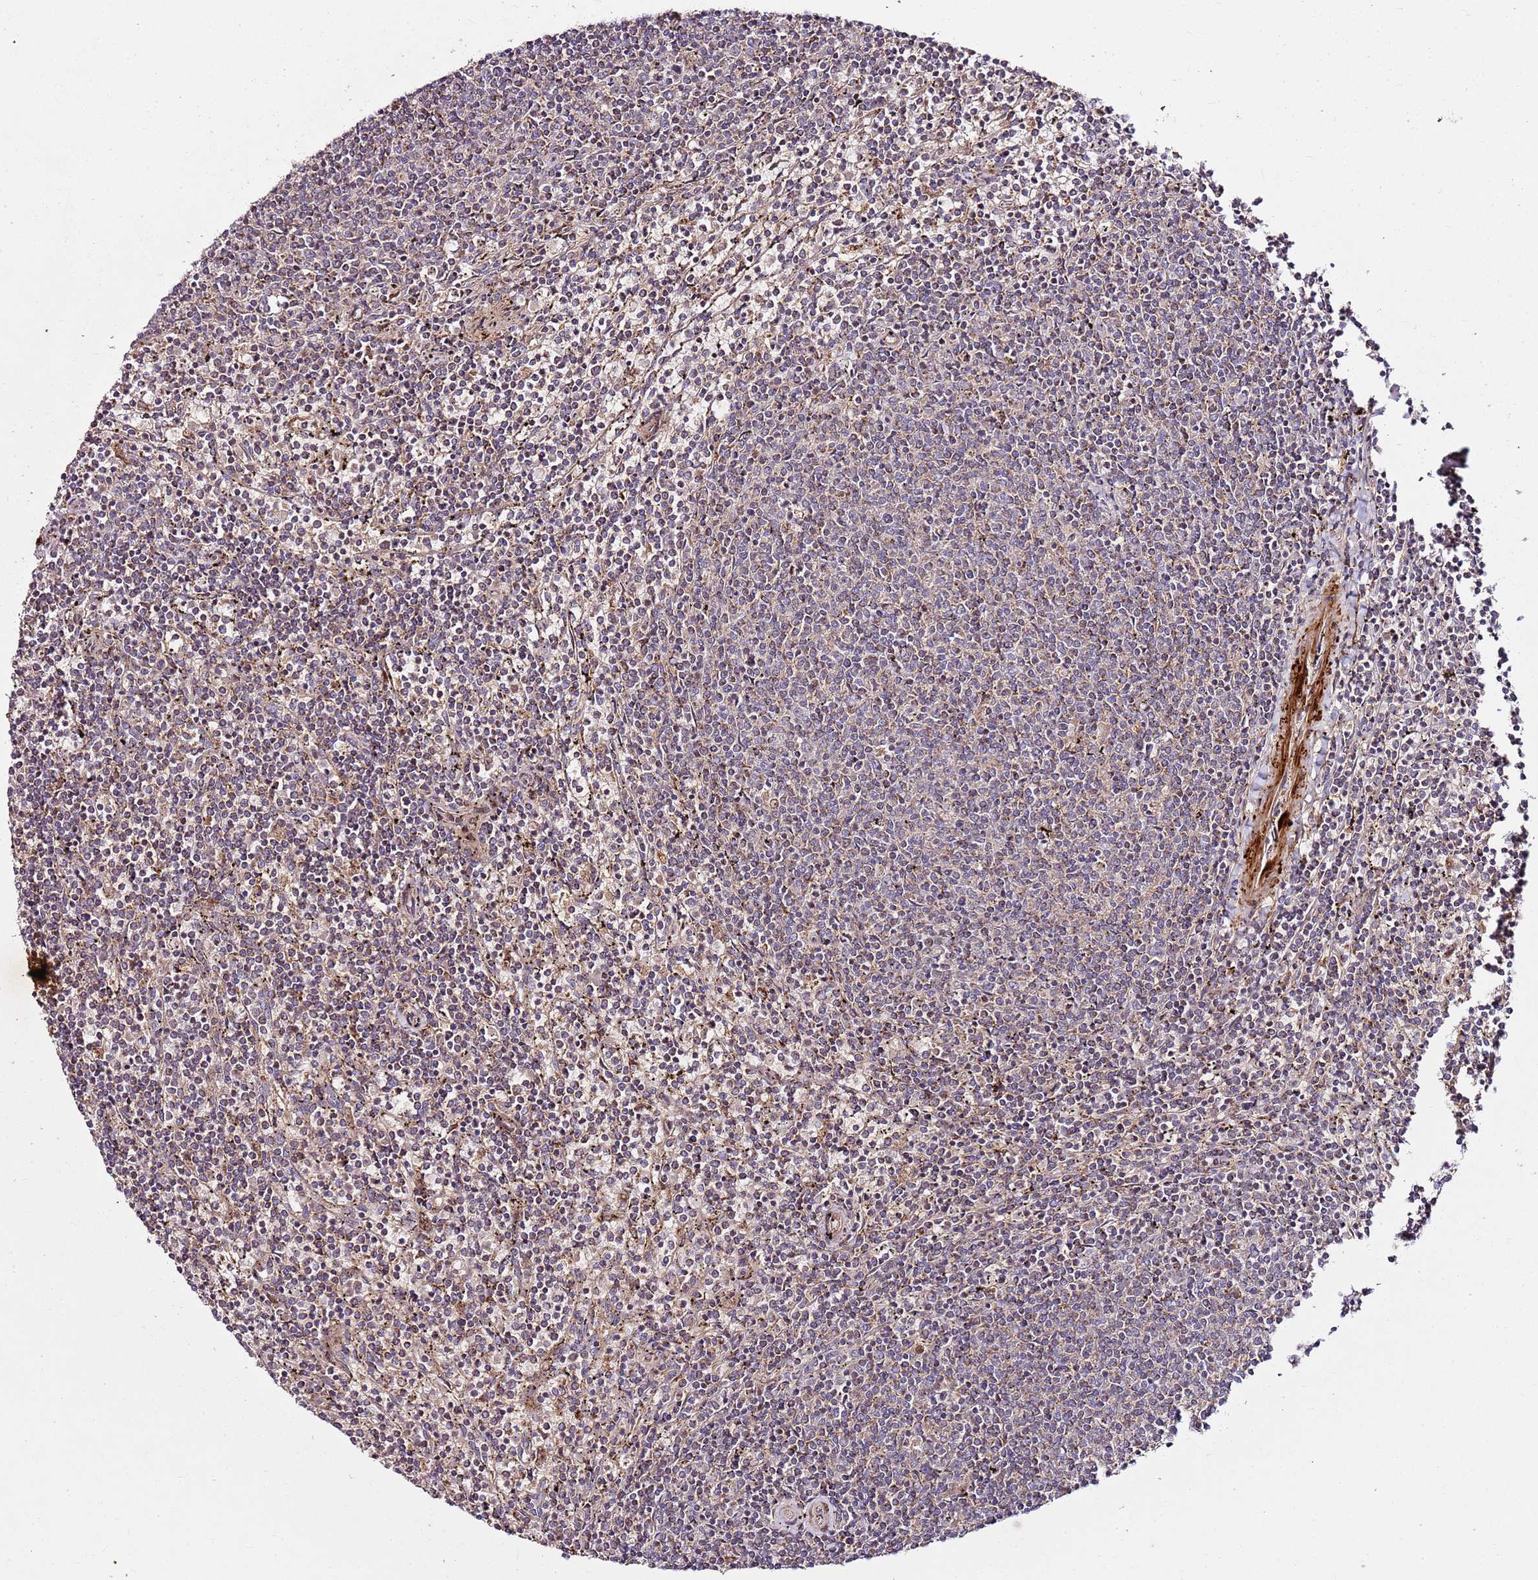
{"staining": {"intensity": "weak", "quantity": "<25%", "location": "cytoplasmic/membranous"}, "tissue": "lymphoma", "cell_type": "Tumor cells", "image_type": "cancer", "snomed": [{"axis": "morphology", "description": "Malignant lymphoma, non-Hodgkin's type, Low grade"}, {"axis": "topography", "description": "Spleen"}], "caption": "Immunohistochemistry (IHC) of lymphoma demonstrates no staining in tumor cells.", "gene": "KRTAP21-3", "patient": {"sex": "female", "age": 50}}